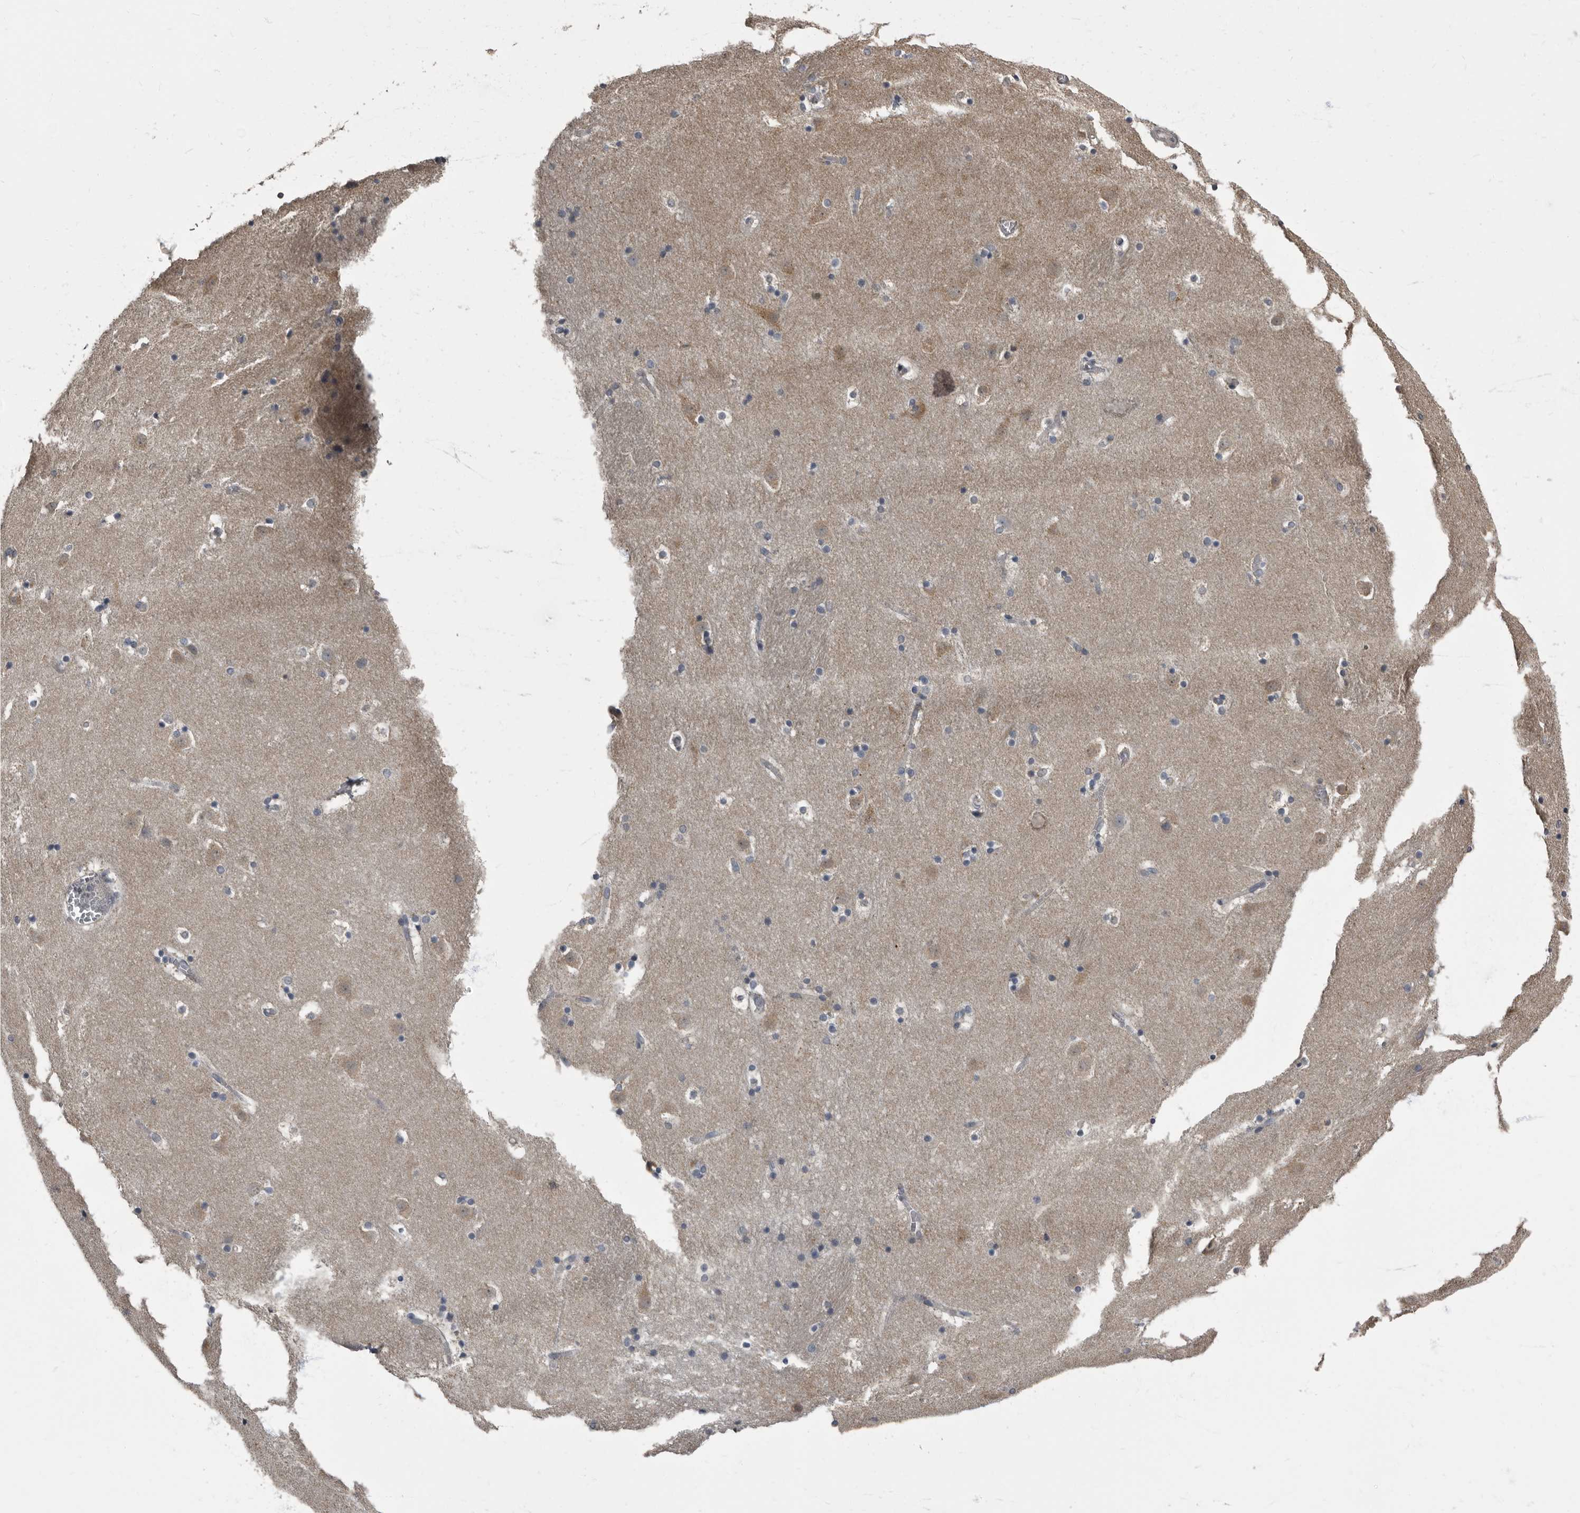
{"staining": {"intensity": "negative", "quantity": "none", "location": "none"}, "tissue": "caudate", "cell_type": "Glial cells", "image_type": "normal", "snomed": [{"axis": "morphology", "description": "Normal tissue, NOS"}, {"axis": "topography", "description": "Lateral ventricle wall"}], "caption": "This is a image of immunohistochemistry staining of benign caudate, which shows no expression in glial cells. (Stains: DAB (3,3'-diaminobenzidine) immunohistochemistry with hematoxylin counter stain, Microscopy: brightfield microscopy at high magnification).", "gene": "TPD52L1", "patient": {"sex": "male", "age": 45}}